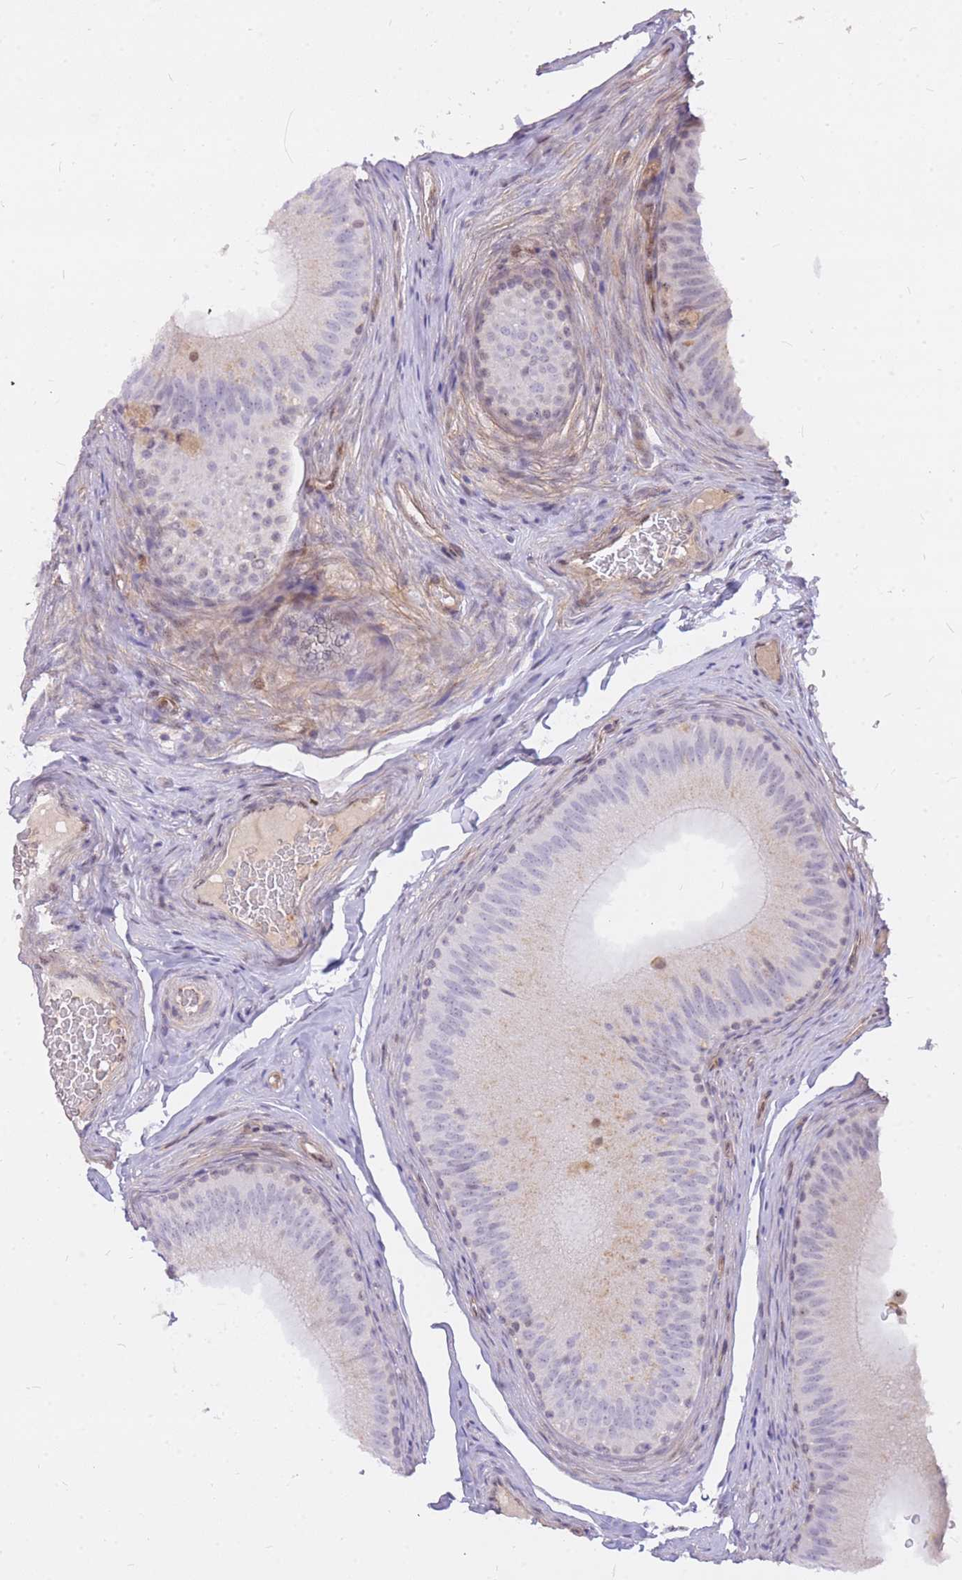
{"staining": {"intensity": "weak", "quantity": "<25%", "location": "nuclear"}, "tissue": "epididymis", "cell_type": "Glandular cells", "image_type": "normal", "snomed": [{"axis": "morphology", "description": "Normal tissue, NOS"}, {"axis": "topography", "description": "Epididymis"}], "caption": "Immunohistochemistry (IHC) of unremarkable human epididymis exhibits no staining in glandular cells. (DAB IHC, high magnification).", "gene": "TLE2", "patient": {"sex": "male", "age": 34}}